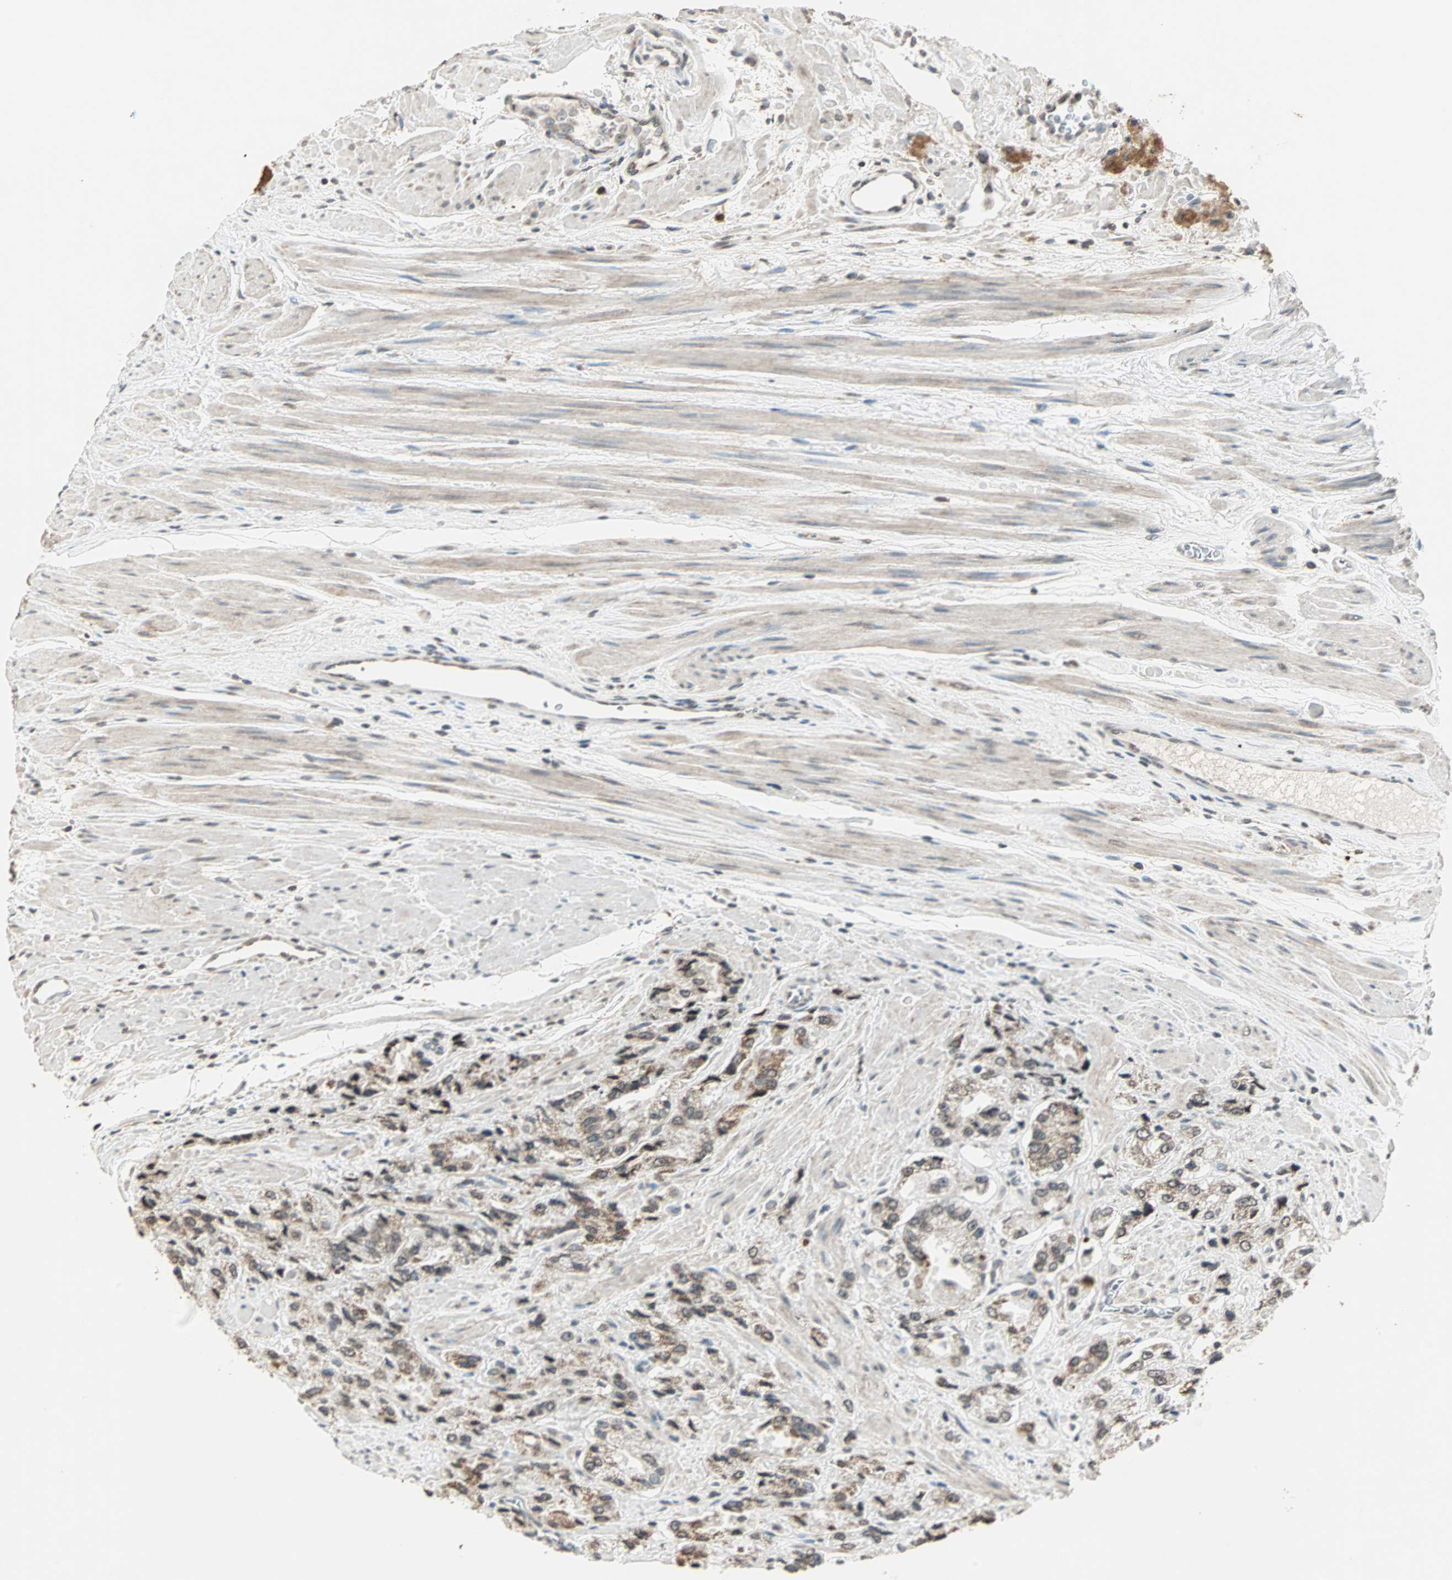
{"staining": {"intensity": "moderate", "quantity": ">75%", "location": "cytoplasmic/membranous"}, "tissue": "prostate cancer", "cell_type": "Tumor cells", "image_type": "cancer", "snomed": [{"axis": "morphology", "description": "Adenocarcinoma, High grade"}, {"axis": "topography", "description": "Prostate"}], "caption": "Human prostate adenocarcinoma (high-grade) stained for a protein (brown) displays moderate cytoplasmic/membranous positive staining in approximately >75% of tumor cells.", "gene": "PRELID1", "patient": {"sex": "male", "age": 58}}